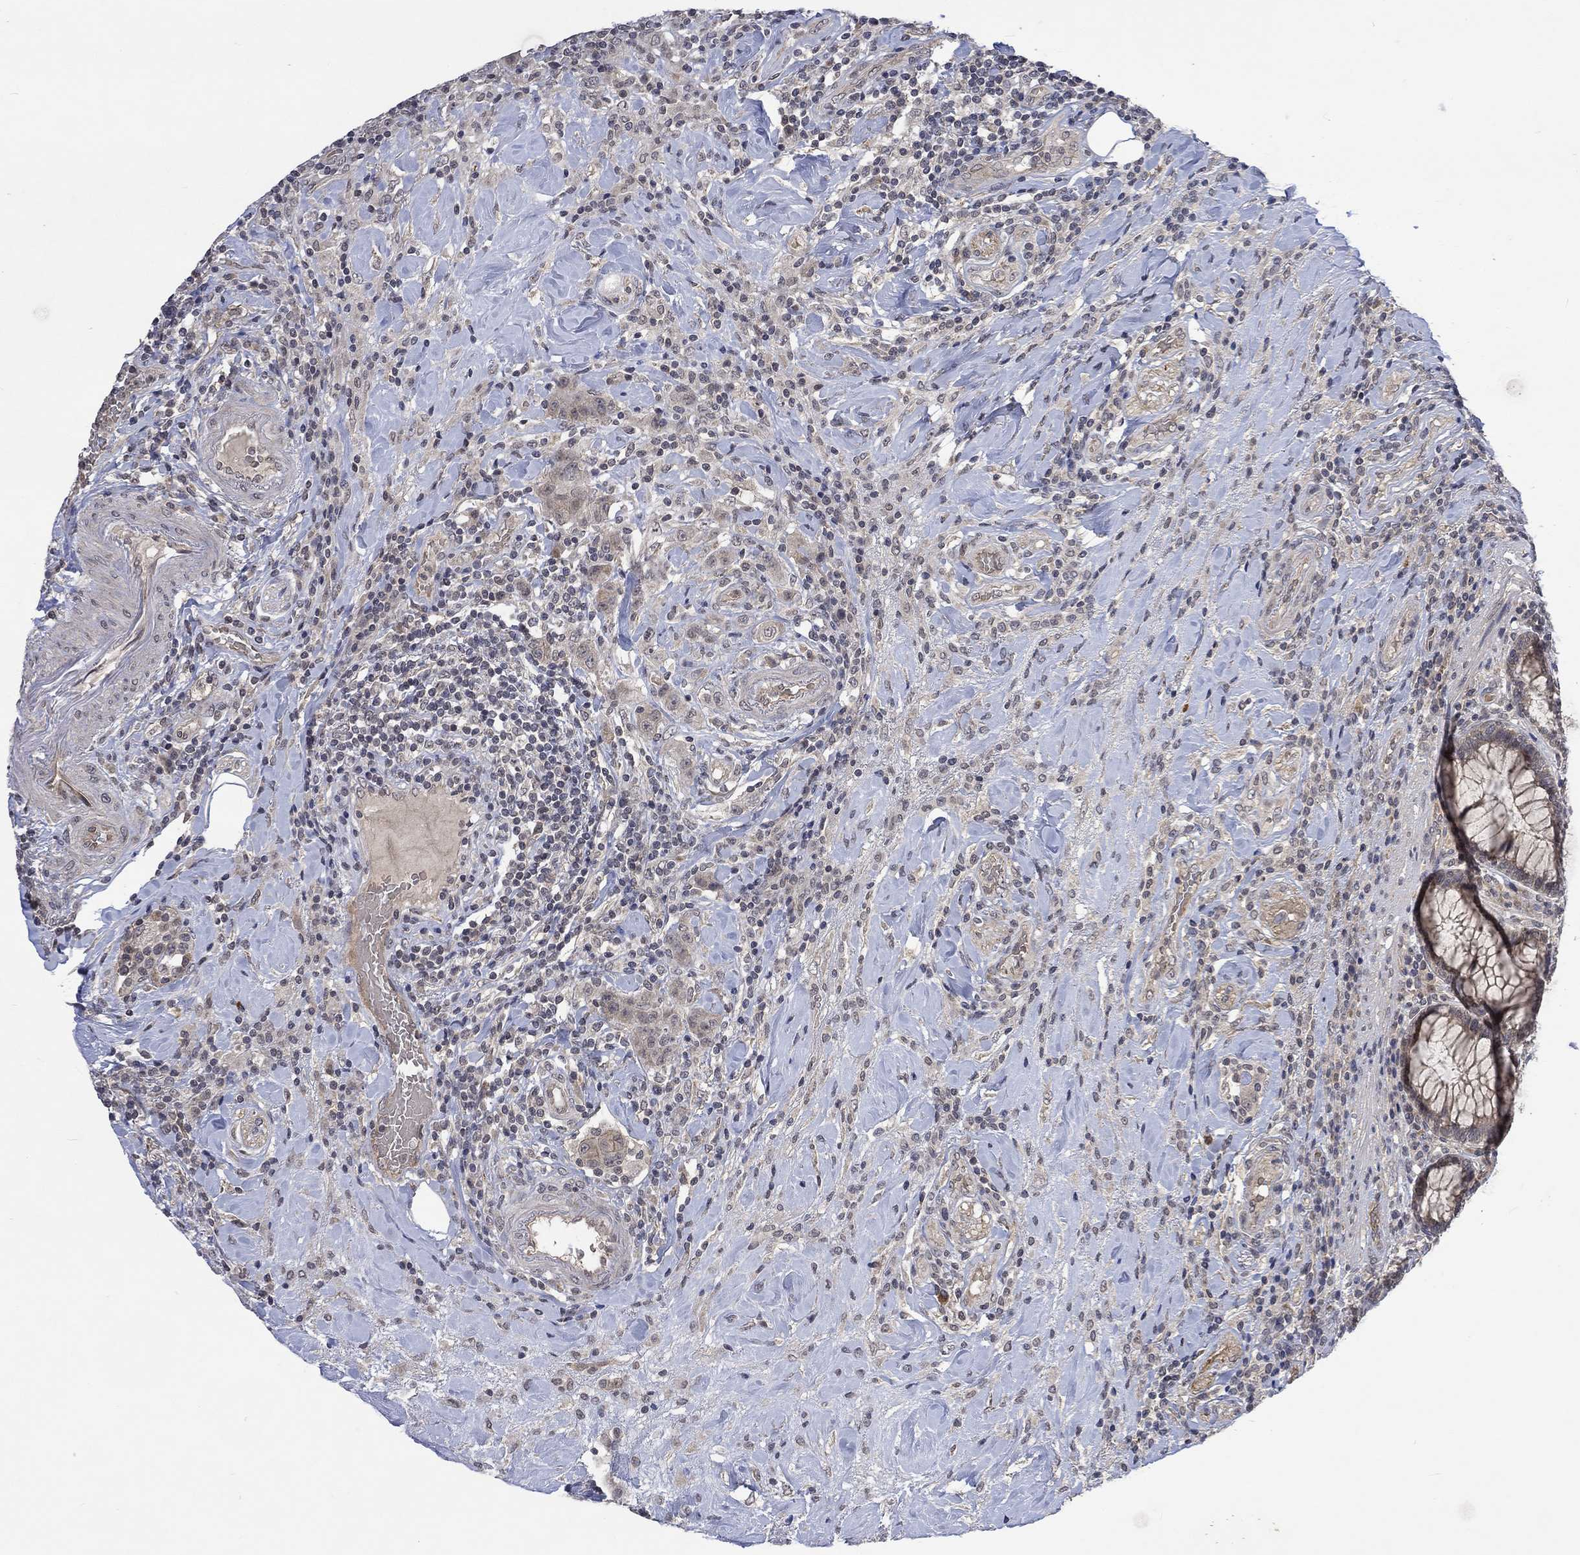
{"staining": {"intensity": "weak", "quantity": "<25%", "location": "cytoplasmic/membranous"}, "tissue": "colorectal cancer", "cell_type": "Tumor cells", "image_type": "cancer", "snomed": [{"axis": "morphology", "description": "Adenocarcinoma, NOS"}, {"axis": "topography", "description": "Colon"}], "caption": "DAB immunohistochemical staining of colorectal adenocarcinoma displays no significant expression in tumor cells.", "gene": "GRIN2D", "patient": {"sex": "female", "age": 69}}